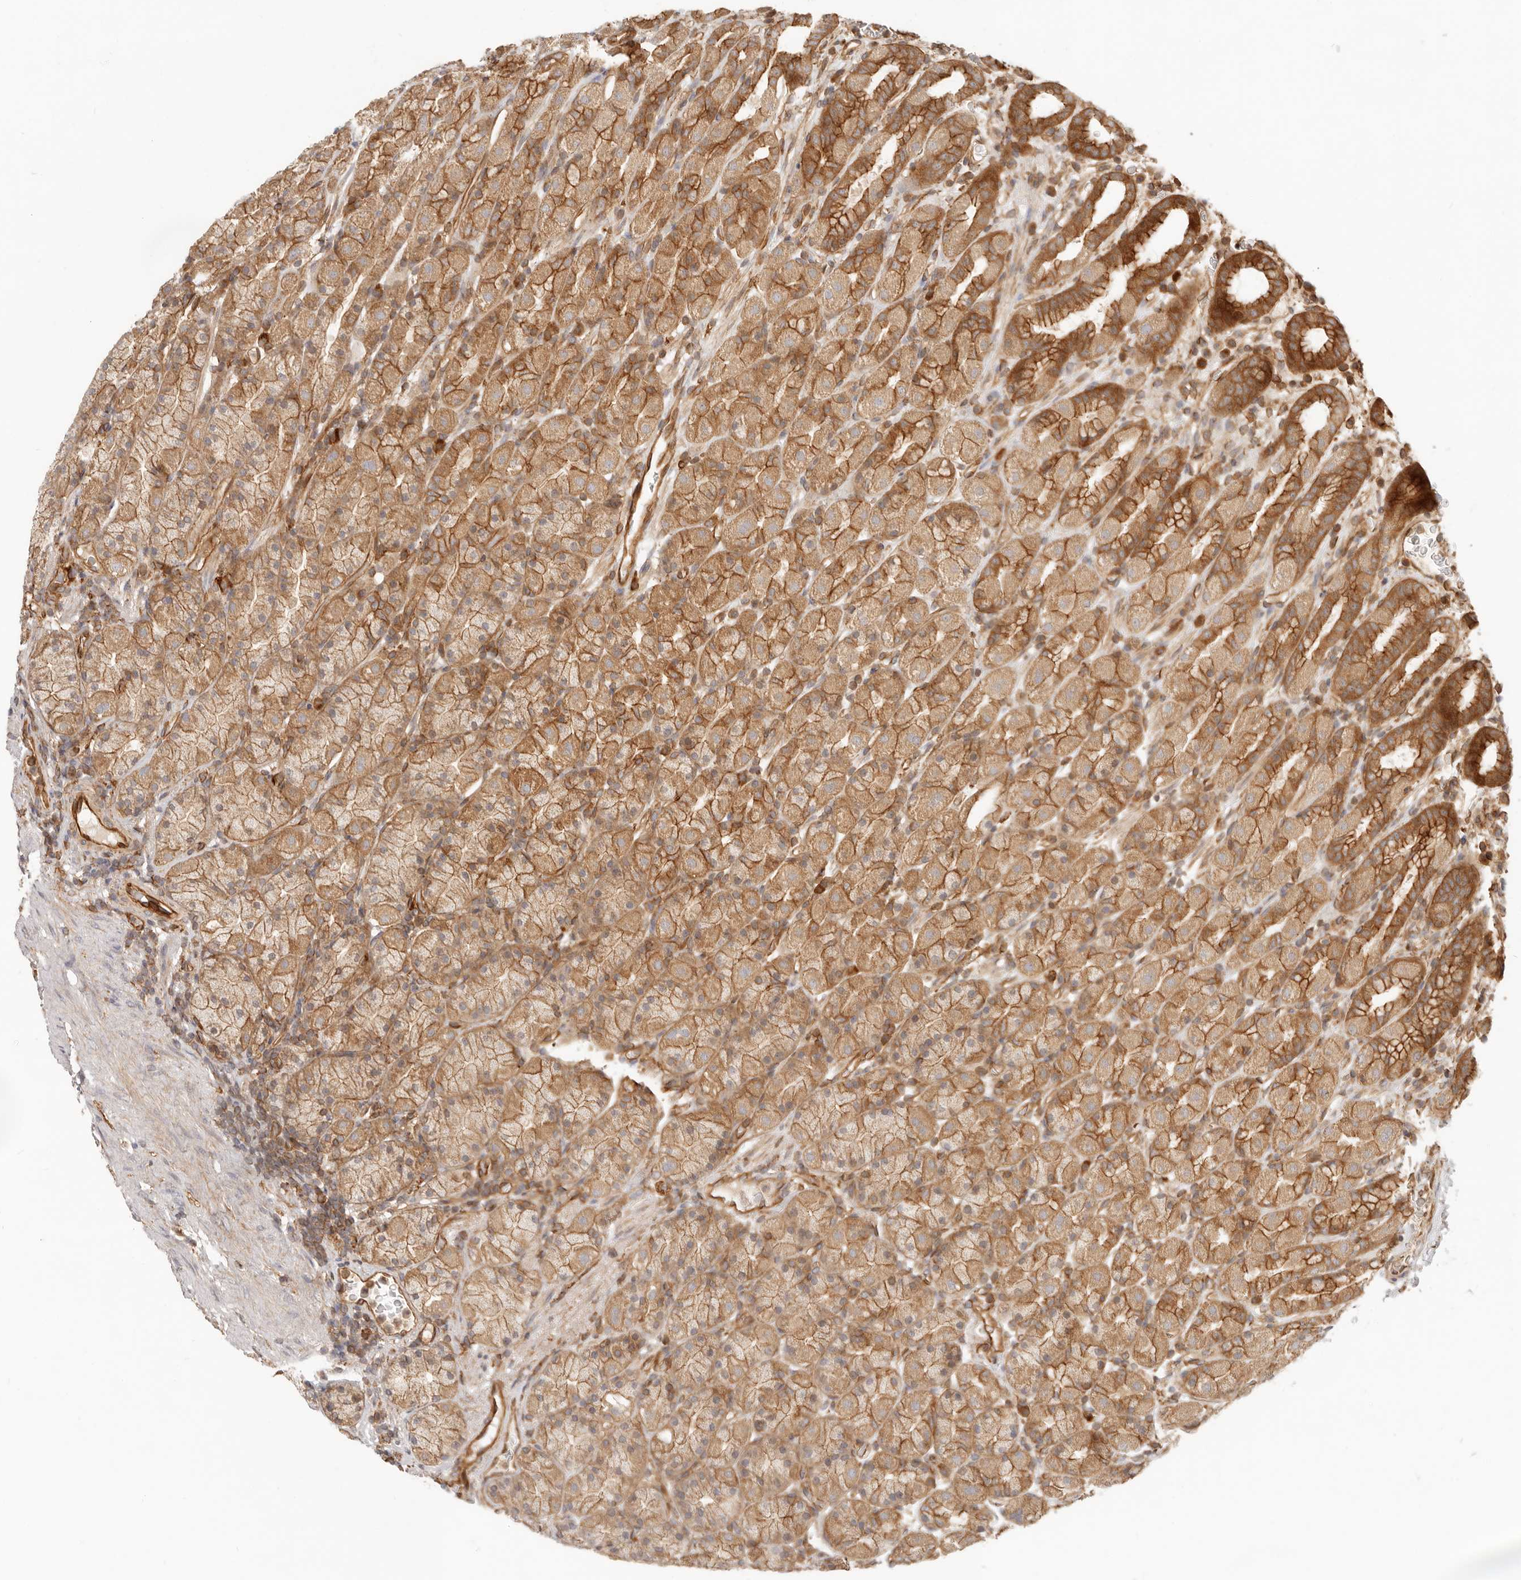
{"staining": {"intensity": "moderate", "quantity": ">75%", "location": "cytoplasmic/membranous"}, "tissue": "stomach", "cell_type": "Glandular cells", "image_type": "normal", "snomed": [{"axis": "morphology", "description": "Normal tissue, NOS"}, {"axis": "topography", "description": "Stomach, upper"}], "caption": "Normal stomach shows moderate cytoplasmic/membranous expression in approximately >75% of glandular cells, visualized by immunohistochemistry.", "gene": "UFSP1", "patient": {"sex": "male", "age": 68}}